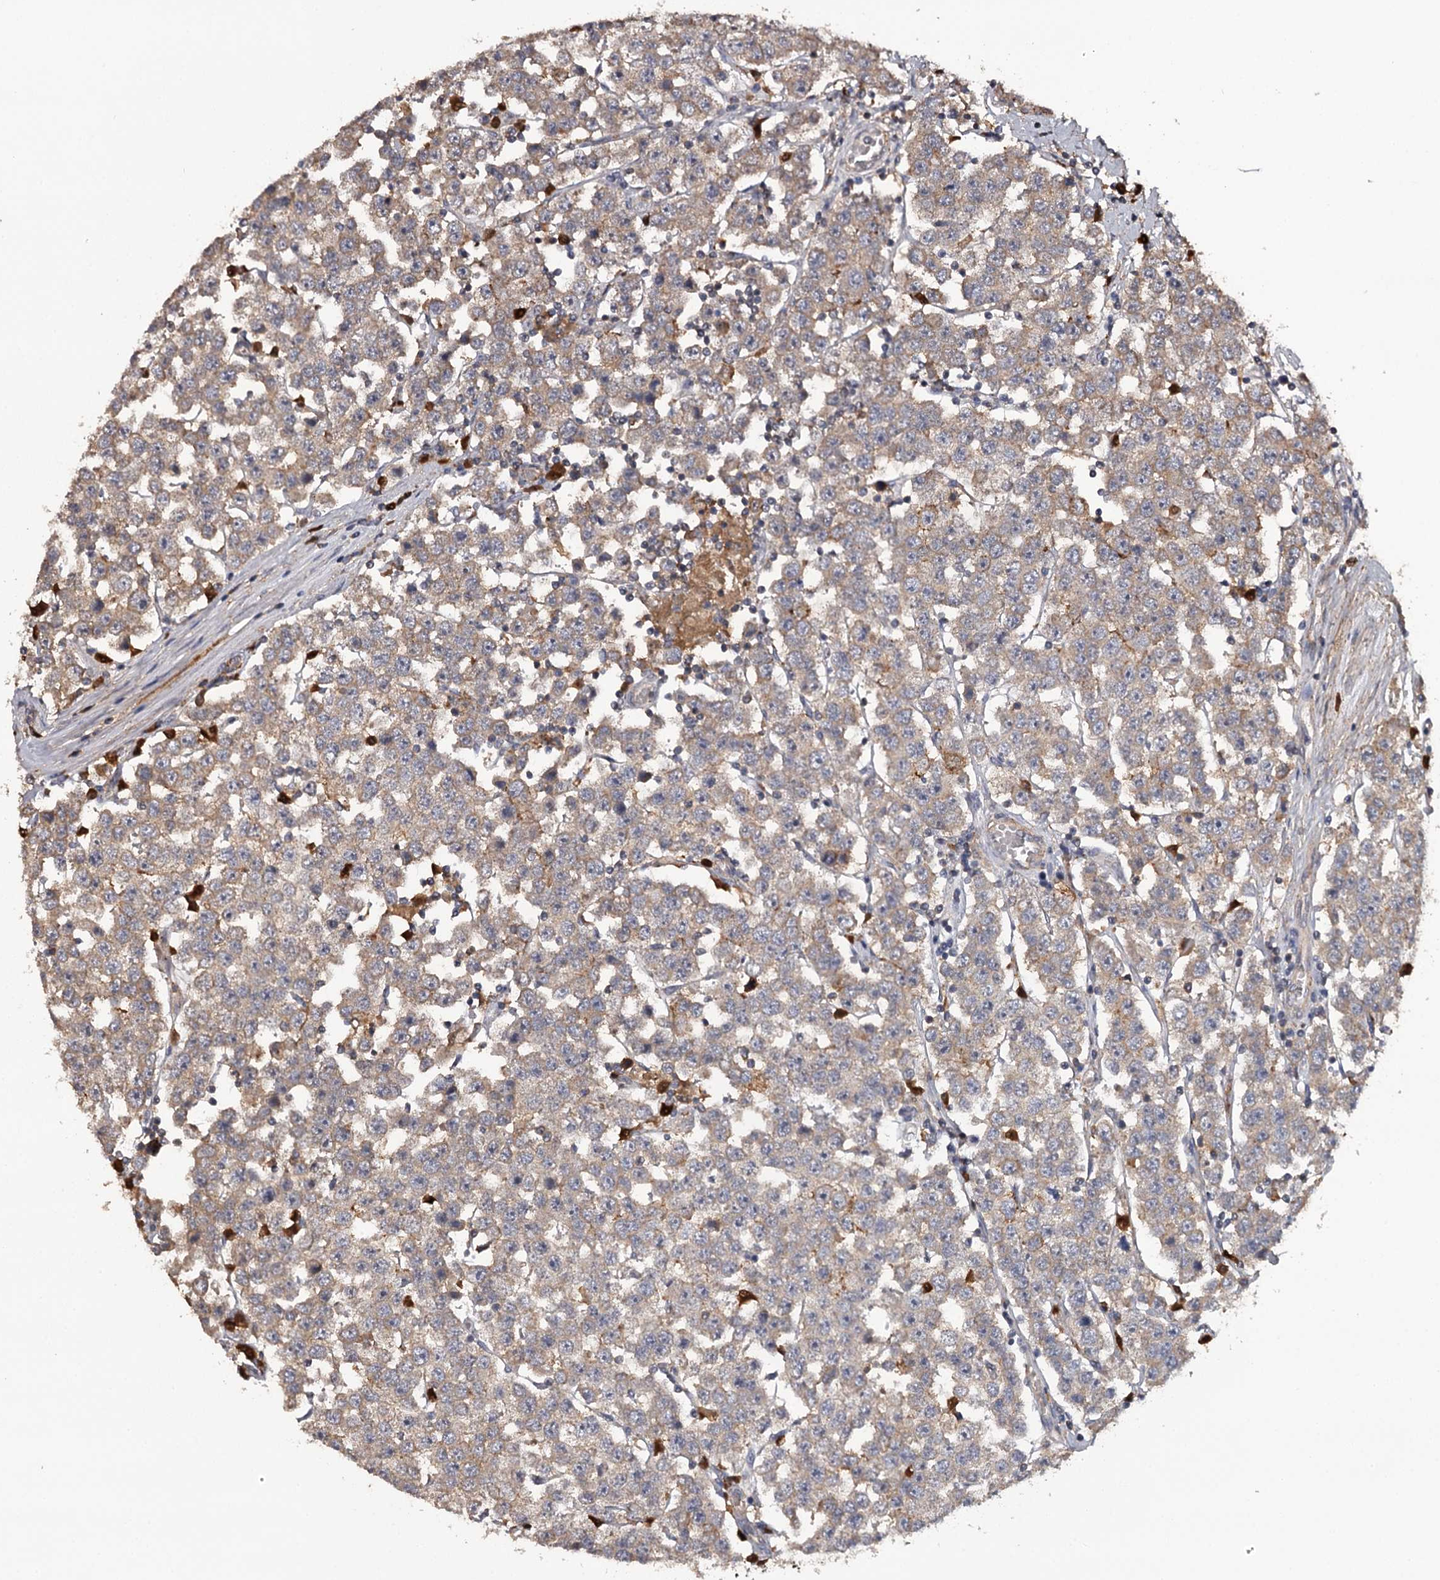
{"staining": {"intensity": "weak", "quantity": ">75%", "location": "cytoplasmic/membranous"}, "tissue": "testis cancer", "cell_type": "Tumor cells", "image_type": "cancer", "snomed": [{"axis": "morphology", "description": "Seminoma, NOS"}, {"axis": "topography", "description": "Testis"}], "caption": "Tumor cells exhibit low levels of weak cytoplasmic/membranous positivity in about >75% of cells in human testis seminoma.", "gene": "TTC12", "patient": {"sex": "male", "age": 28}}